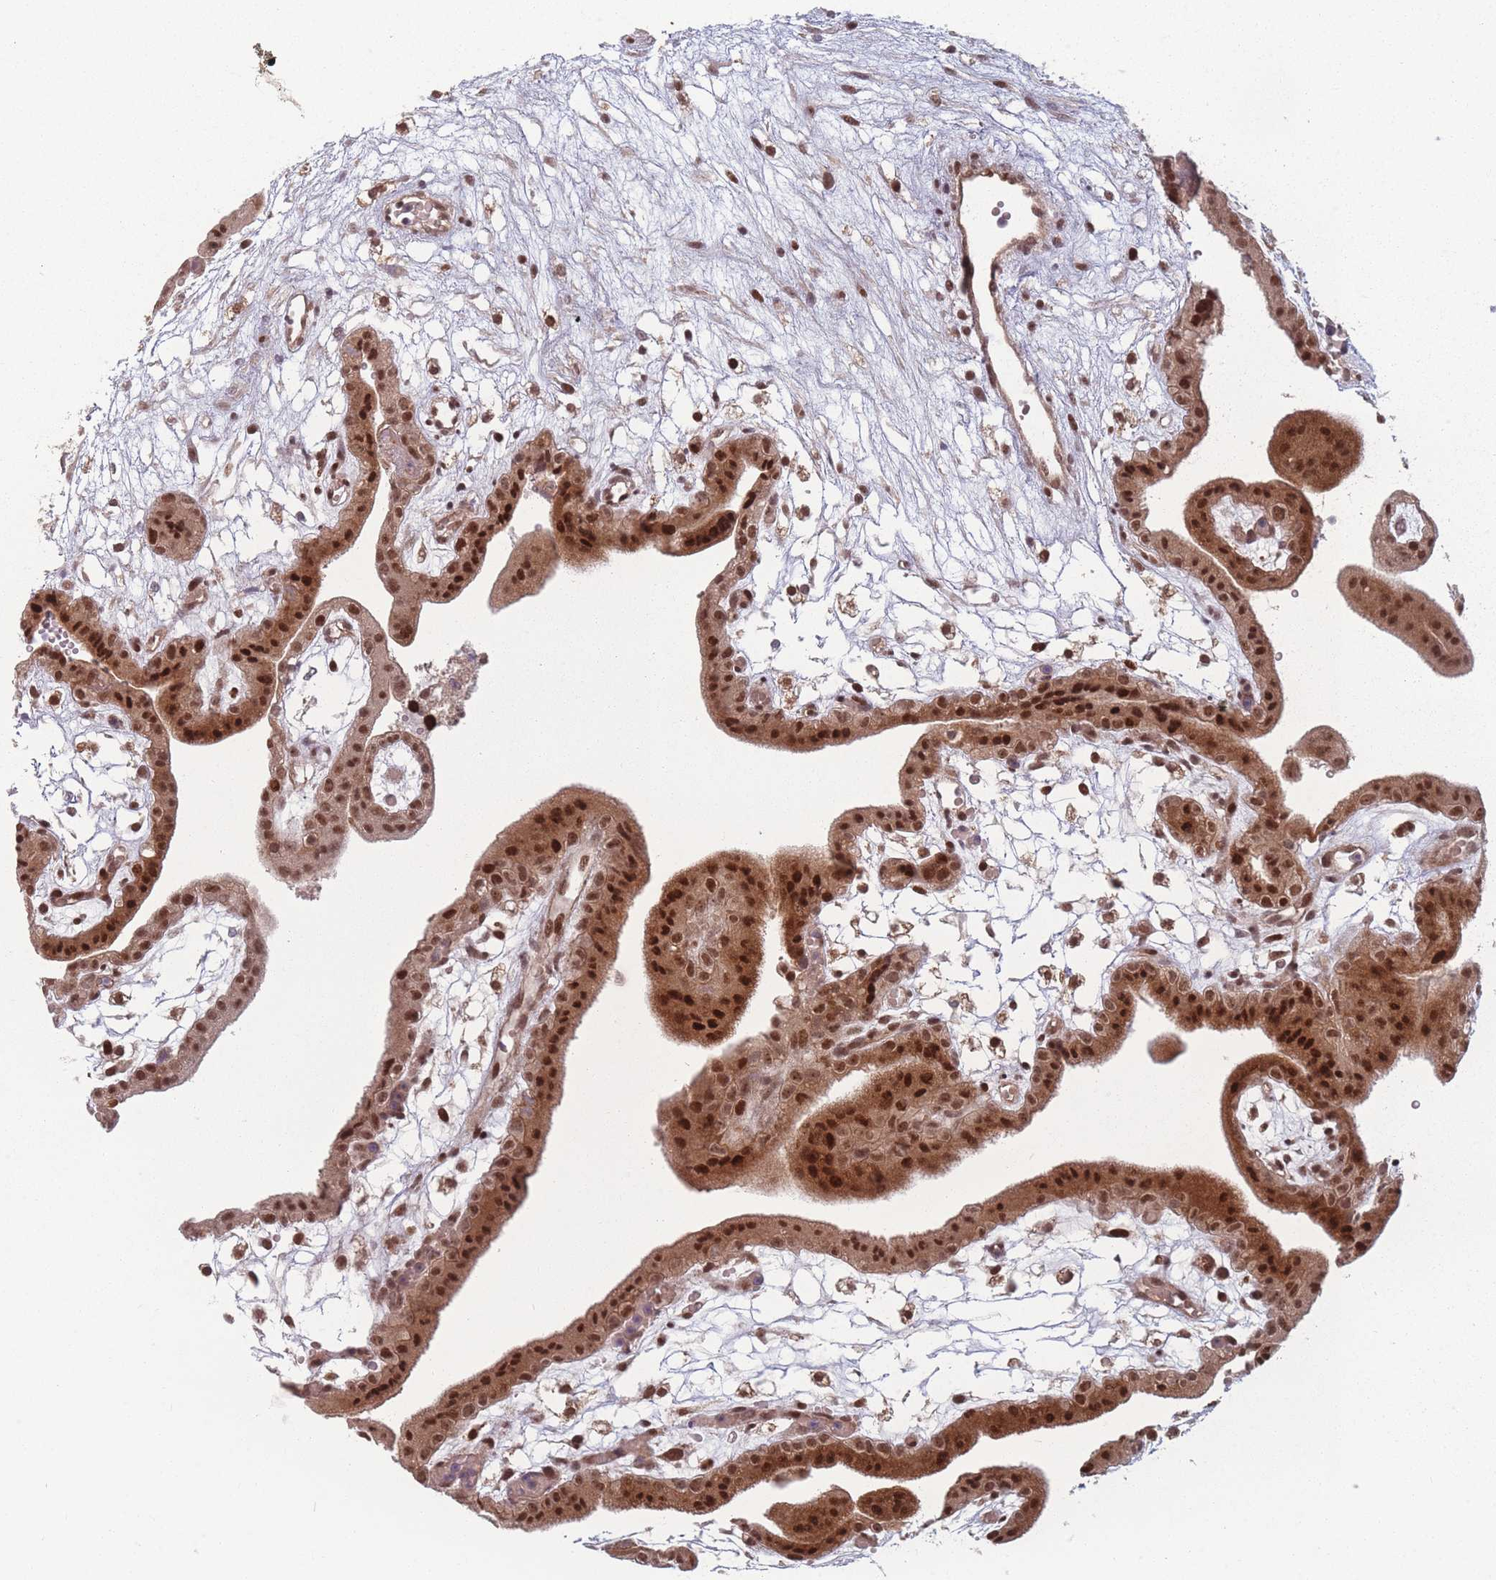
{"staining": {"intensity": "strong", "quantity": ">75%", "location": "cytoplasmic/membranous,nuclear"}, "tissue": "placenta", "cell_type": "Trophoblastic cells", "image_type": "normal", "snomed": [{"axis": "morphology", "description": "Normal tissue, NOS"}, {"axis": "topography", "description": "Placenta"}], "caption": "High-magnification brightfield microscopy of unremarkable placenta stained with DAB (3,3'-diaminobenzidine) (brown) and counterstained with hematoxylin (blue). trophoblastic cells exhibit strong cytoplasmic/membranous,nuclear staining is present in approximately>75% of cells.", "gene": "WDR55", "patient": {"sex": "female", "age": 18}}